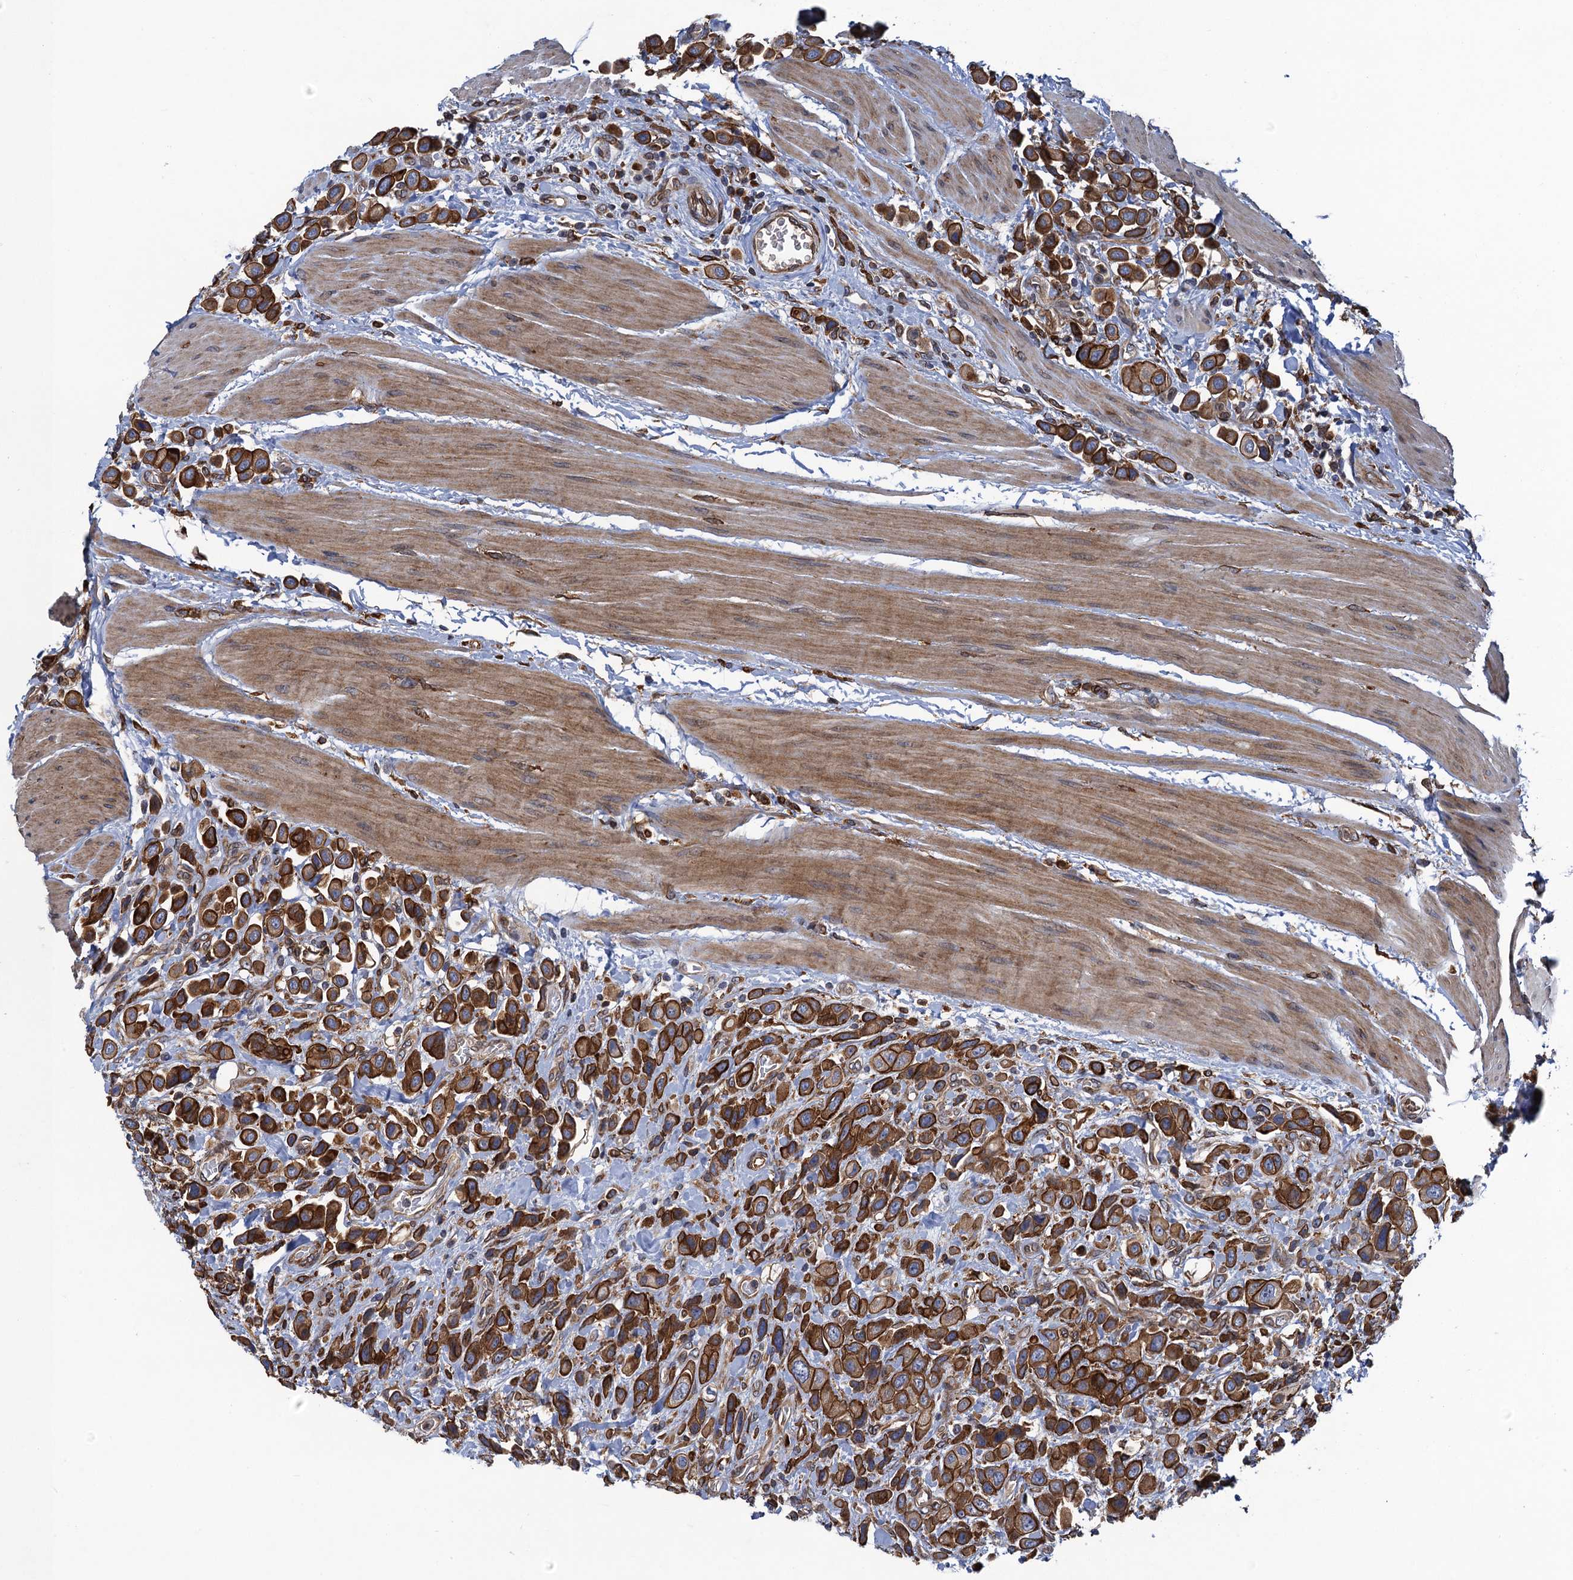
{"staining": {"intensity": "strong", "quantity": ">75%", "location": "cytoplasmic/membranous"}, "tissue": "urothelial cancer", "cell_type": "Tumor cells", "image_type": "cancer", "snomed": [{"axis": "morphology", "description": "Urothelial carcinoma, High grade"}, {"axis": "topography", "description": "Urinary bladder"}], "caption": "Urothelial cancer was stained to show a protein in brown. There is high levels of strong cytoplasmic/membranous positivity in about >75% of tumor cells.", "gene": "ARMC5", "patient": {"sex": "male", "age": 50}}